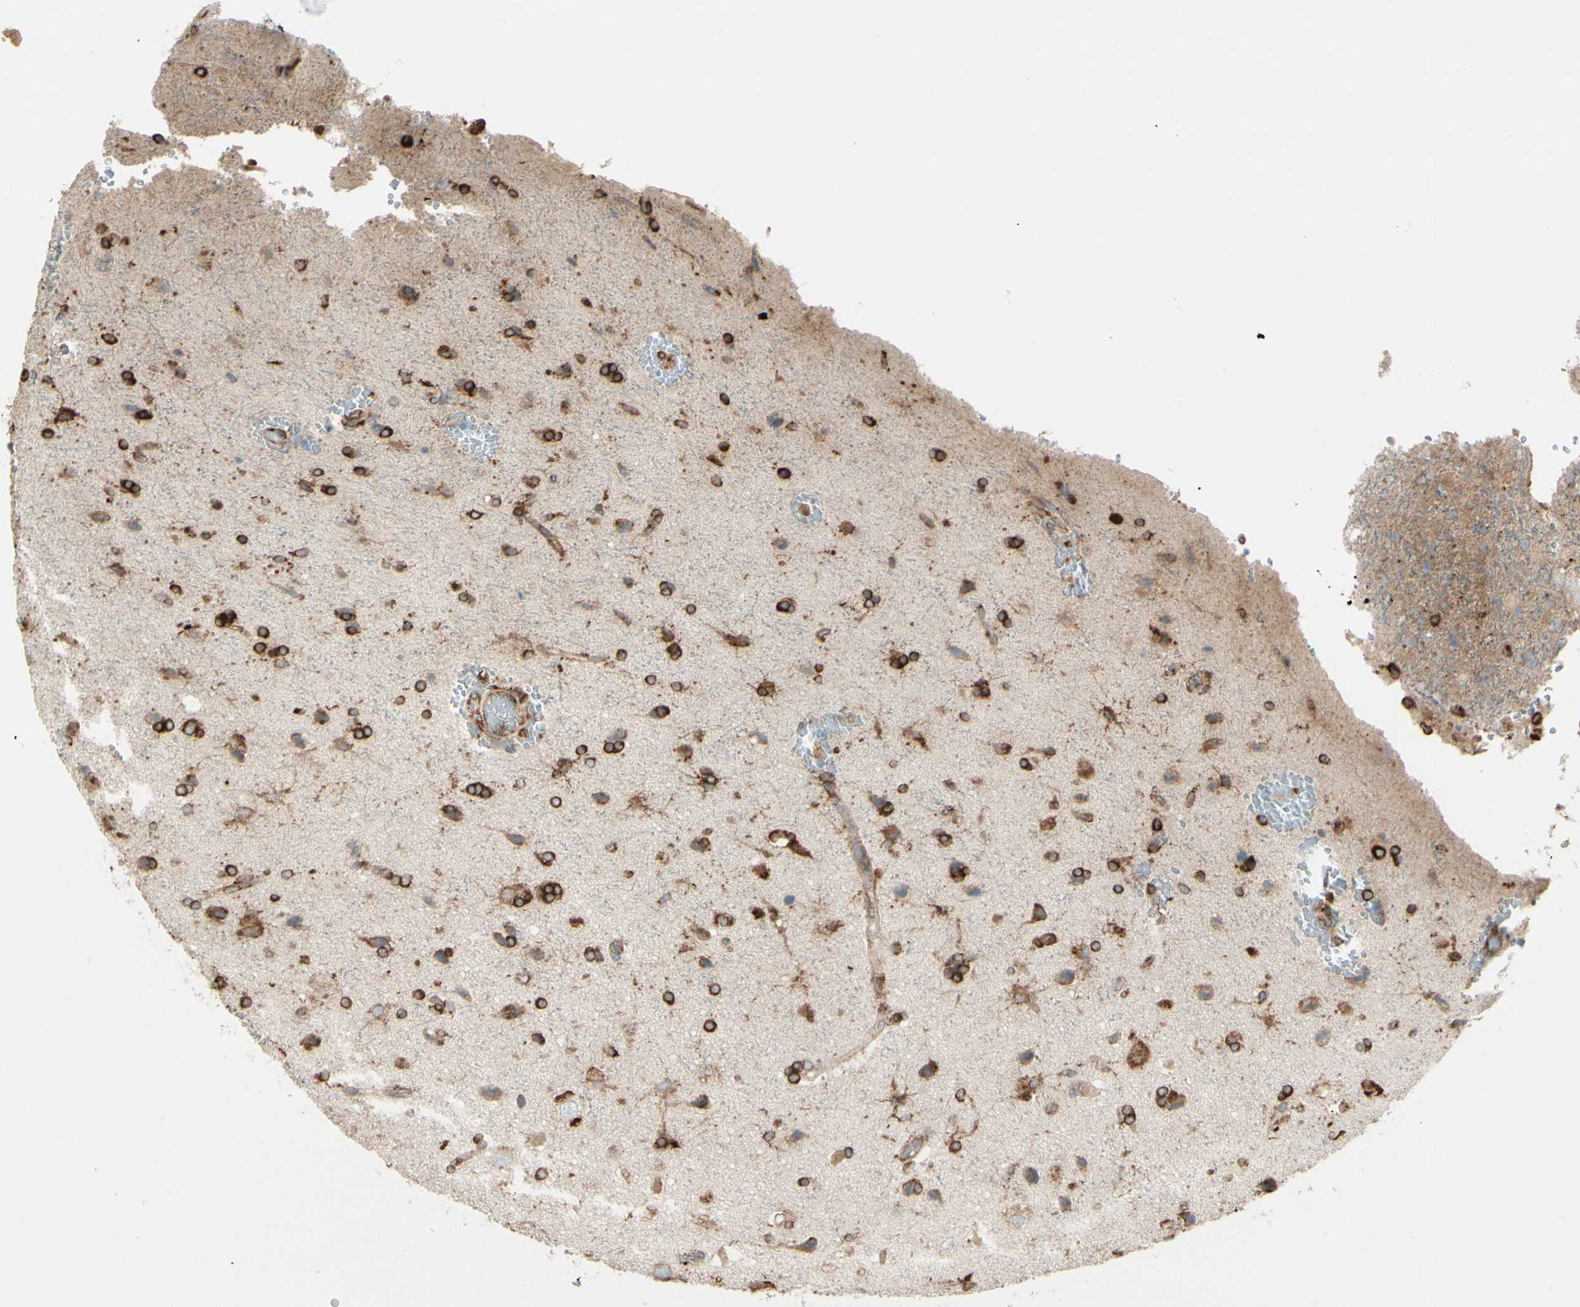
{"staining": {"intensity": "strong", "quantity": ">75%", "location": "cytoplasmic/membranous"}, "tissue": "glioma", "cell_type": "Tumor cells", "image_type": "cancer", "snomed": [{"axis": "morphology", "description": "Glioma, malignant, High grade"}, {"axis": "topography", "description": "Brain"}], "caption": "Human high-grade glioma (malignant) stained with a brown dye displays strong cytoplasmic/membranous positive positivity in approximately >75% of tumor cells.", "gene": "RRBP1", "patient": {"sex": "male", "age": 71}}